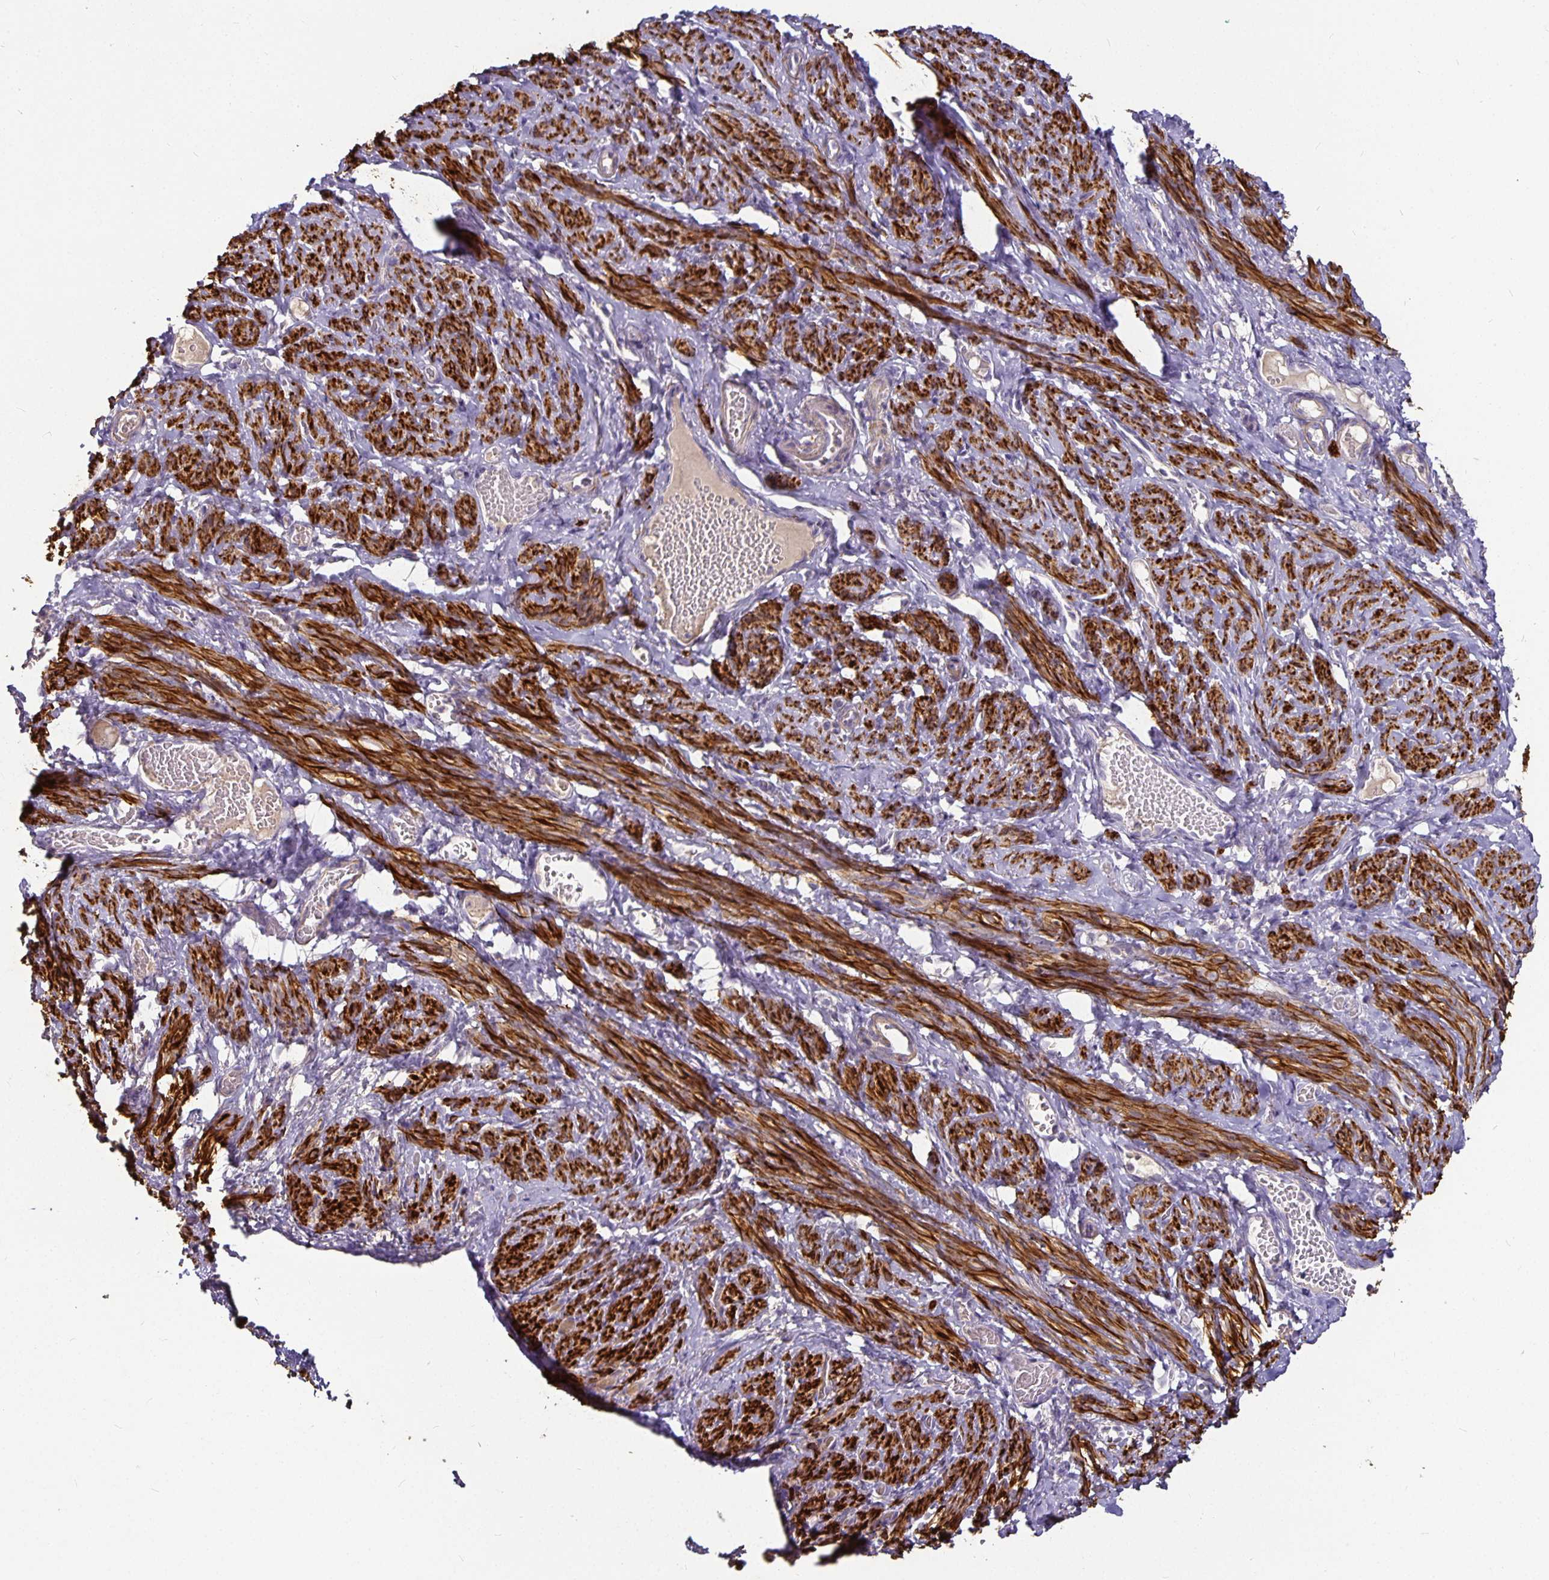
{"staining": {"intensity": "strong", "quantity": ">75%", "location": "cytoplasmic/membranous"}, "tissue": "smooth muscle", "cell_type": "Smooth muscle cells", "image_type": "normal", "snomed": [{"axis": "morphology", "description": "Normal tissue, NOS"}, {"axis": "topography", "description": "Smooth muscle"}], "caption": "Human smooth muscle stained with a brown dye shows strong cytoplasmic/membranous positive staining in about >75% of smooth muscle cells.", "gene": "CA12", "patient": {"sex": "female", "age": 65}}